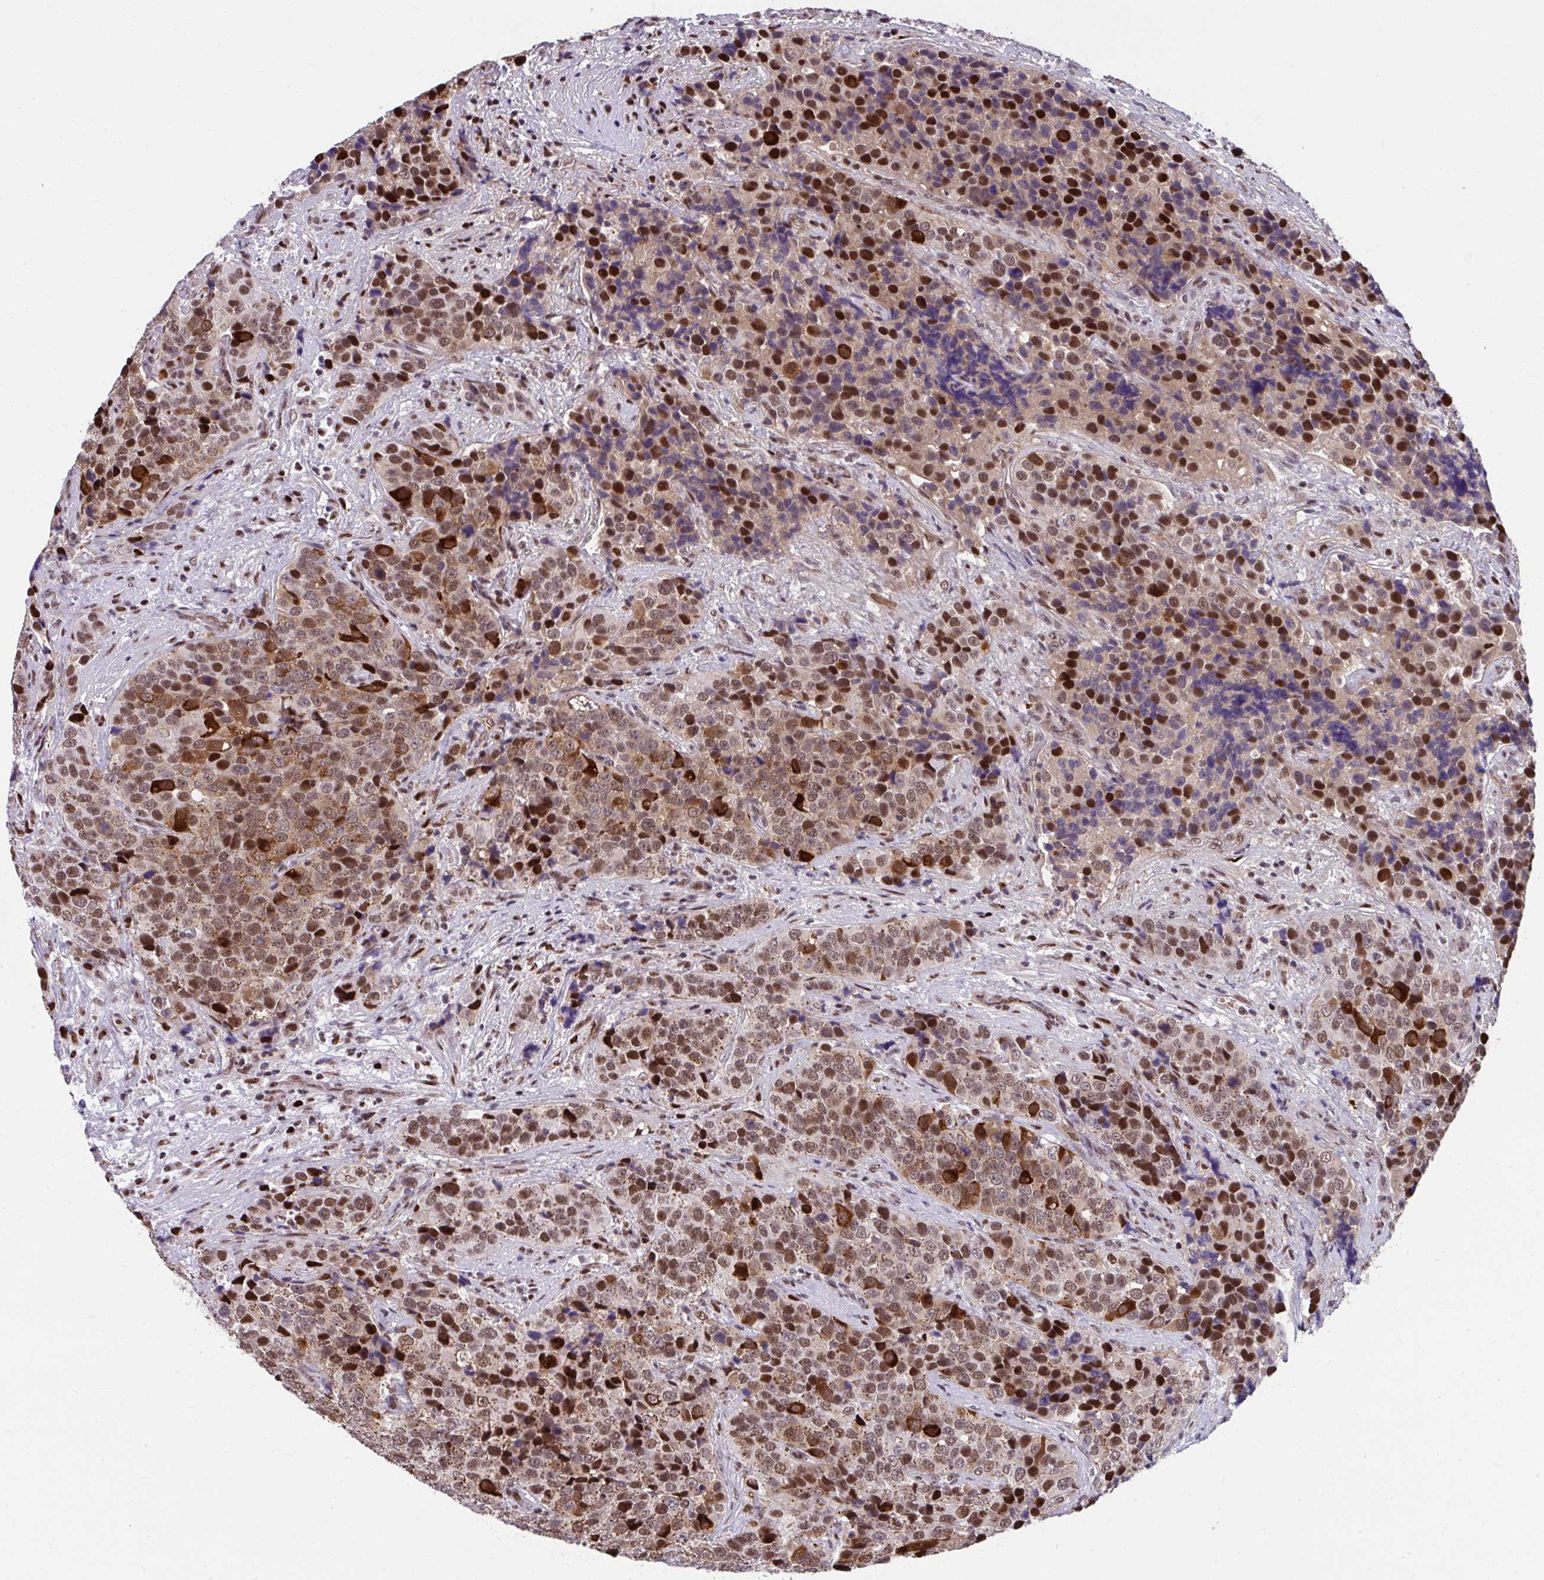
{"staining": {"intensity": "moderate", "quantity": ">75%", "location": "cytoplasmic/membranous,nuclear"}, "tissue": "urothelial cancer", "cell_type": "Tumor cells", "image_type": "cancer", "snomed": [{"axis": "morphology", "description": "Urothelial carcinoma, NOS"}, {"axis": "topography", "description": "Urinary bladder"}], "caption": "This photomicrograph exhibits transitional cell carcinoma stained with immunohistochemistry to label a protein in brown. The cytoplasmic/membranous and nuclear of tumor cells show moderate positivity for the protein. Nuclei are counter-stained blue.", "gene": "SLC35C2", "patient": {"sex": "male", "age": 52}}